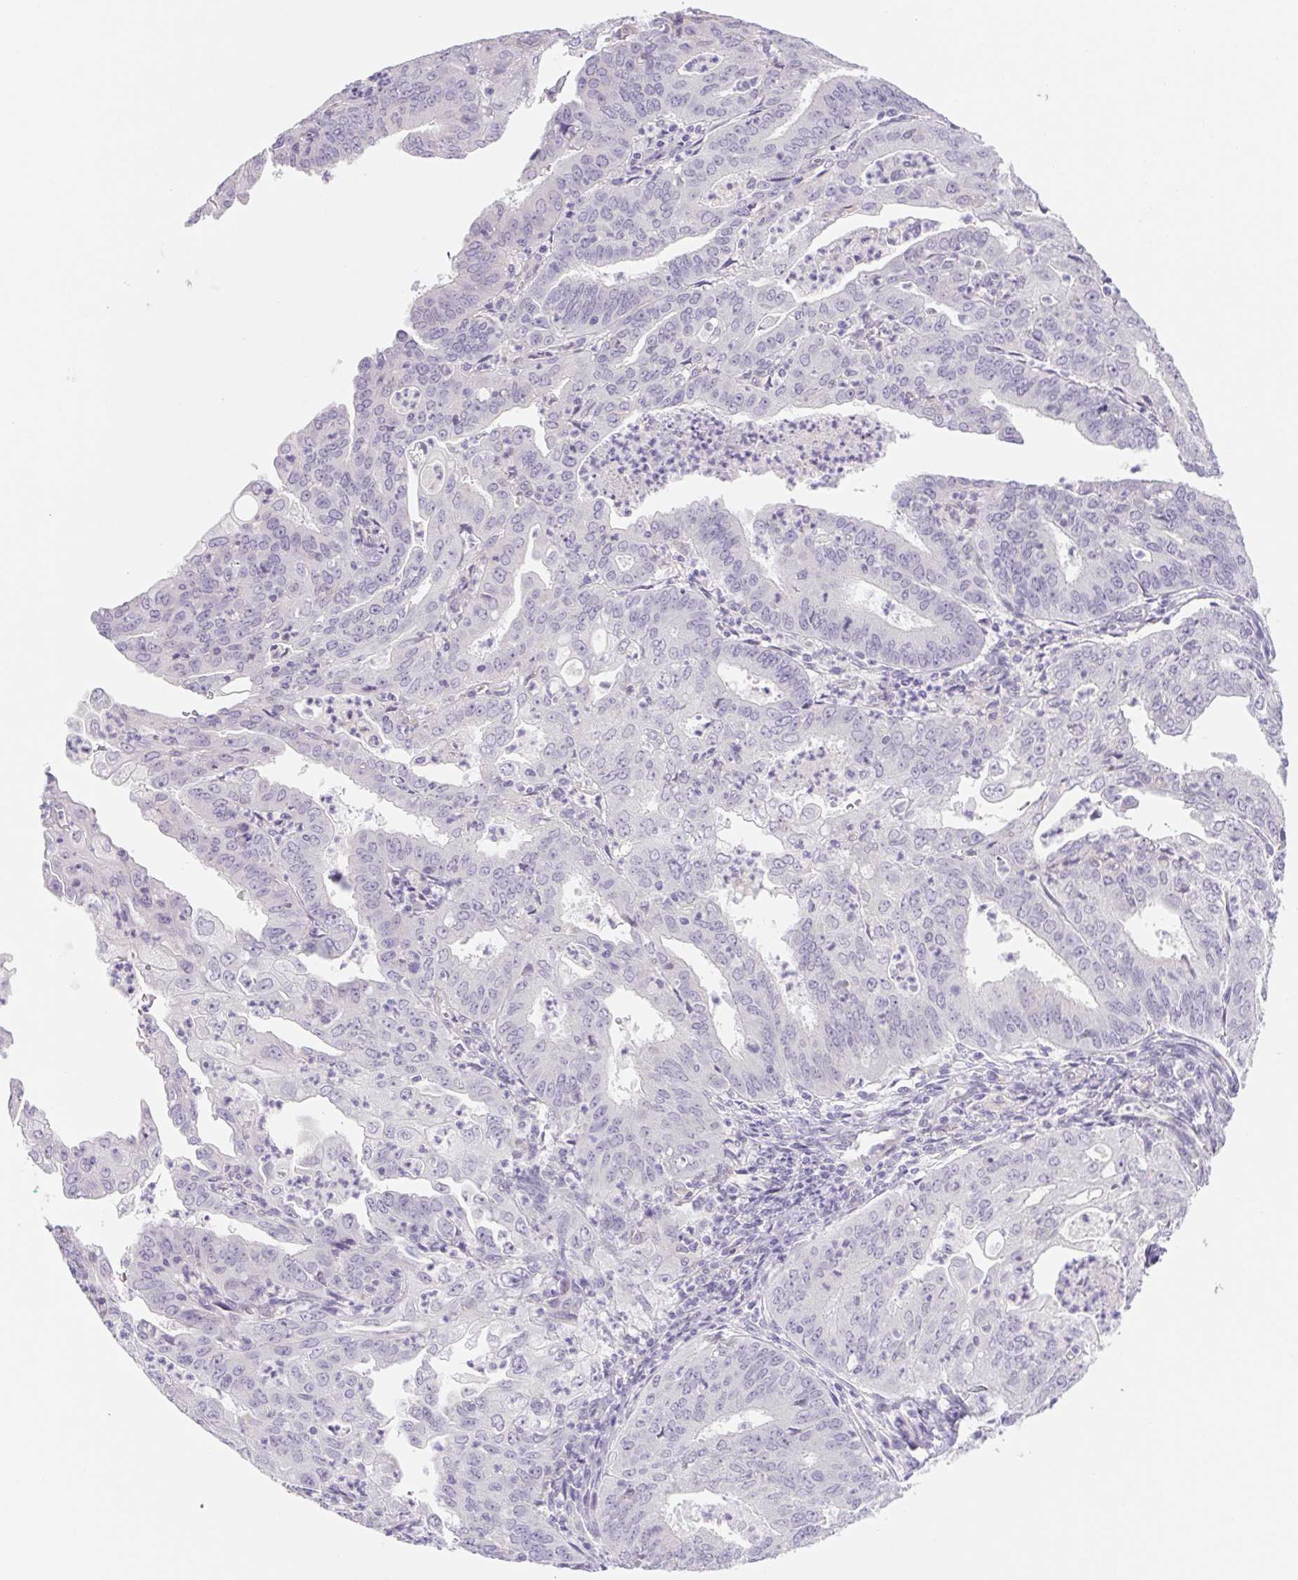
{"staining": {"intensity": "negative", "quantity": "none", "location": "none"}, "tissue": "cervical cancer", "cell_type": "Tumor cells", "image_type": "cancer", "snomed": [{"axis": "morphology", "description": "Adenocarcinoma, NOS"}, {"axis": "topography", "description": "Cervix"}], "caption": "This micrograph is of cervical cancer stained with immunohistochemistry (IHC) to label a protein in brown with the nuclei are counter-stained blue. There is no expression in tumor cells.", "gene": "CTNND2", "patient": {"sex": "female", "age": 56}}